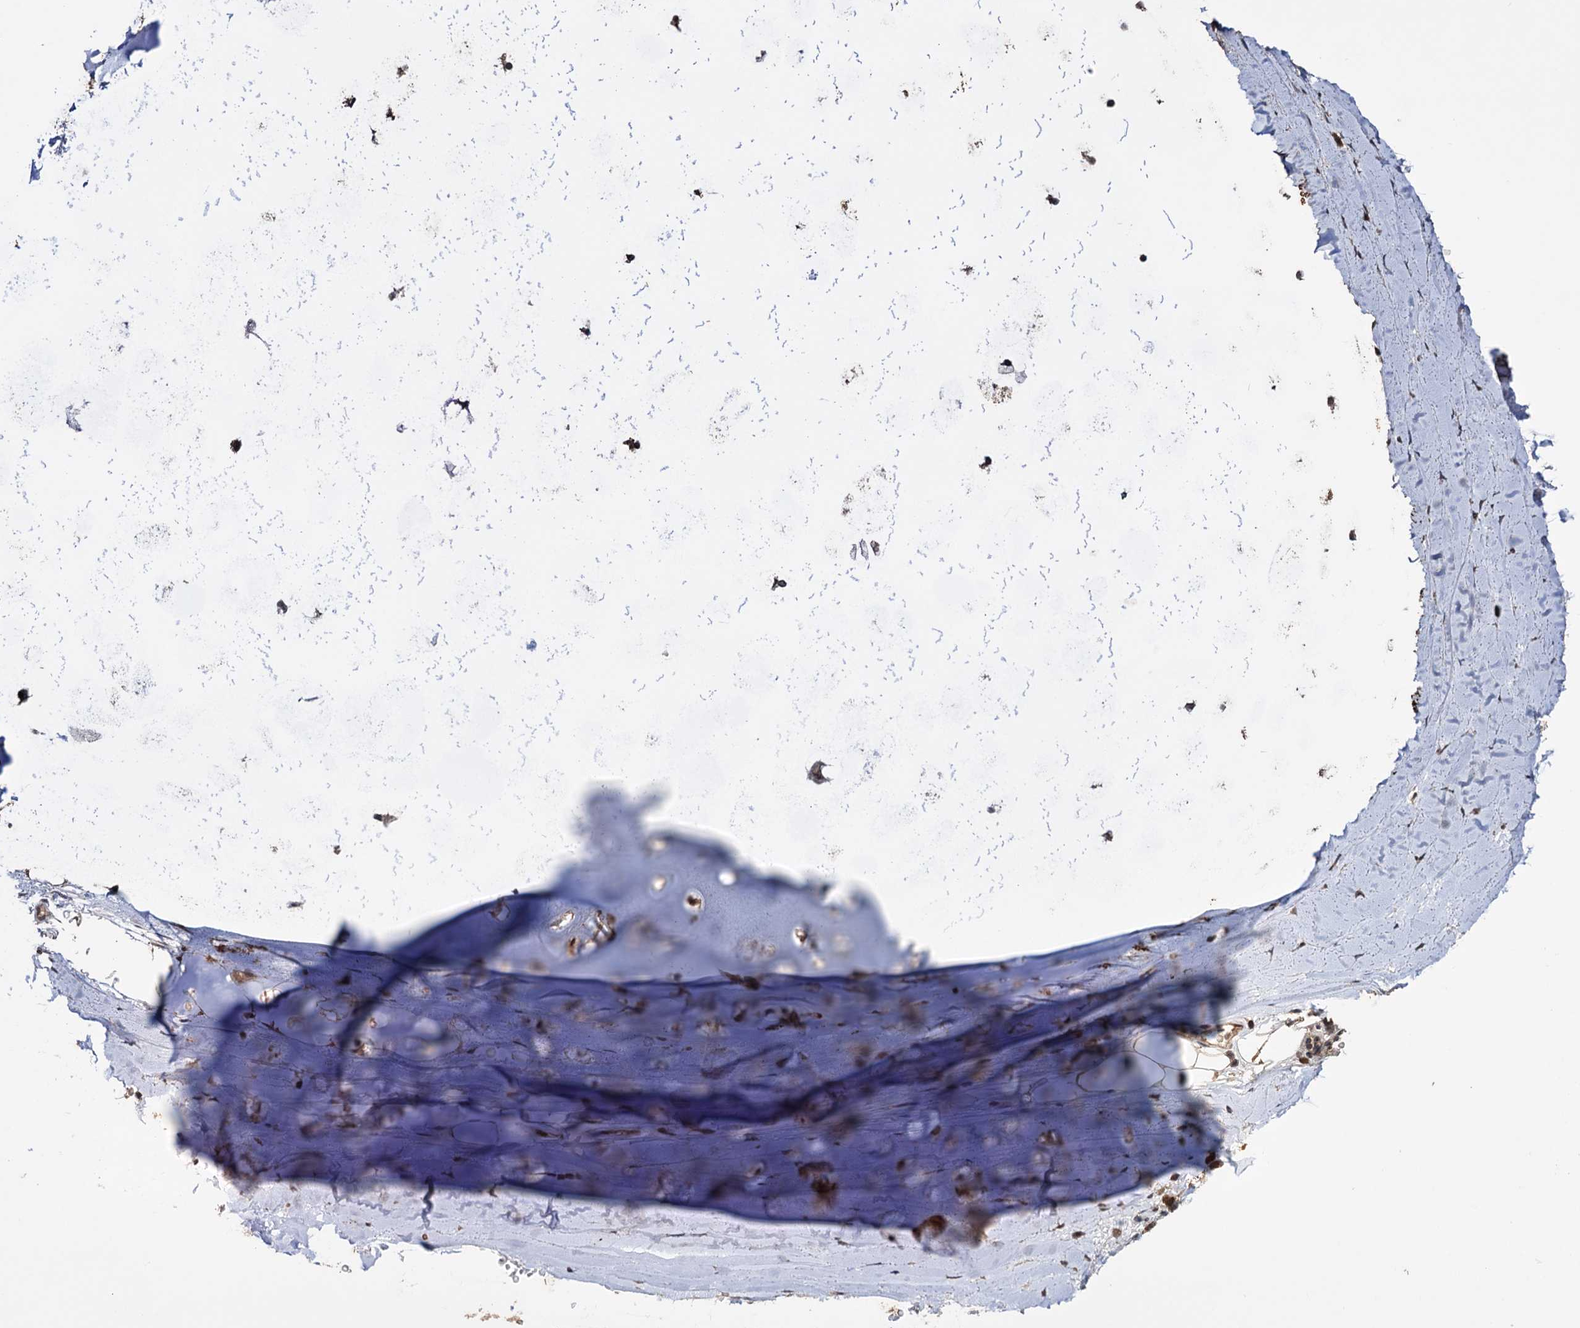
{"staining": {"intensity": "strong", "quantity": "25%-75%", "location": "cytoplasmic/membranous,nuclear"}, "tissue": "adipose tissue", "cell_type": "Adipocytes", "image_type": "normal", "snomed": [{"axis": "morphology", "description": "Normal tissue, NOS"}, {"axis": "topography", "description": "Lymph node"}, {"axis": "topography", "description": "Bronchus"}], "caption": "A micrograph of human adipose tissue stained for a protein displays strong cytoplasmic/membranous,nuclear brown staining in adipocytes.", "gene": "KLF5", "patient": {"sex": "male", "age": 63}}